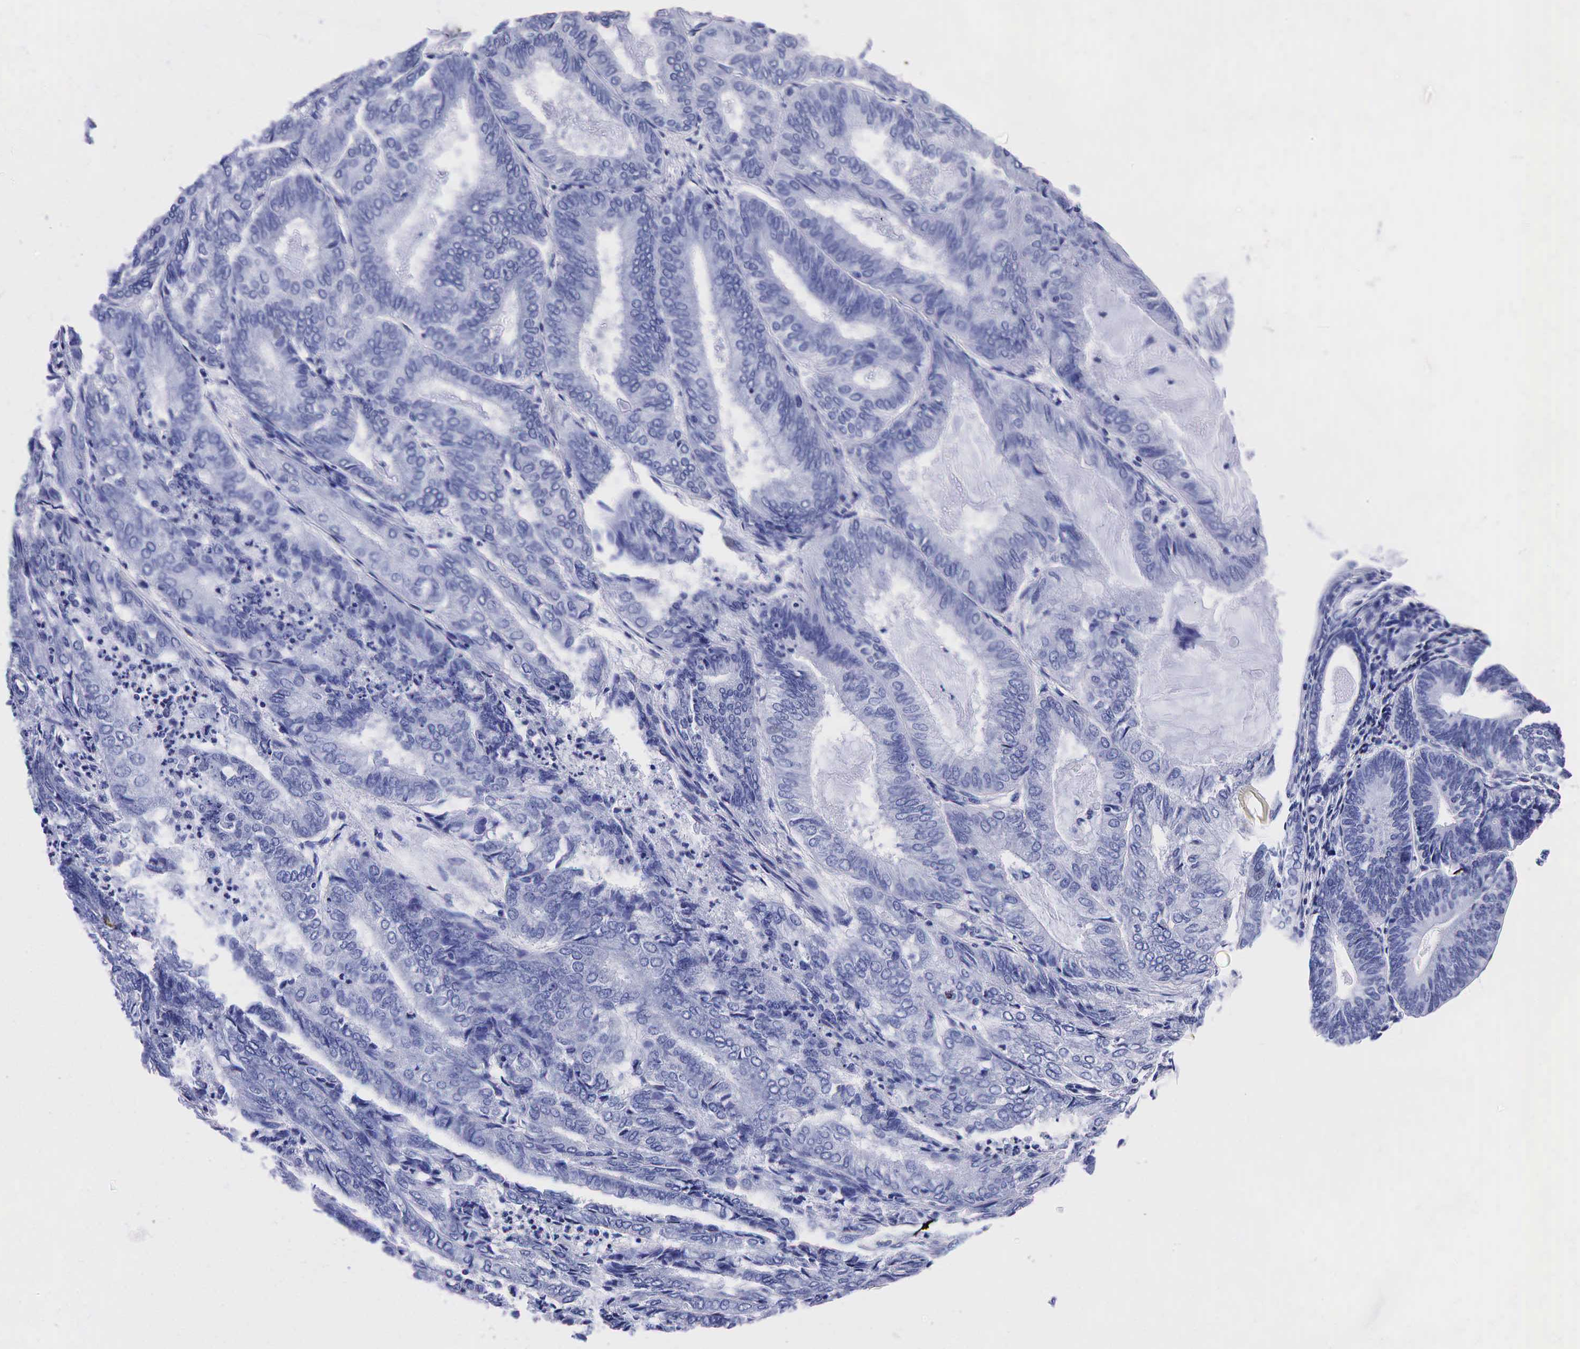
{"staining": {"intensity": "negative", "quantity": "none", "location": "none"}, "tissue": "endometrial cancer", "cell_type": "Tumor cells", "image_type": "cancer", "snomed": [{"axis": "morphology", "description": "Adenocarcinoma, NOS"}, {"axis": "topography", "description": "Endometrium"}], "caption": "The micrograph exhibits no significant expression in tumor cells of endometrial cancer (adenocarcinoma).", "gene": "TG", "patient": {"sex": "female", "age": 59}}